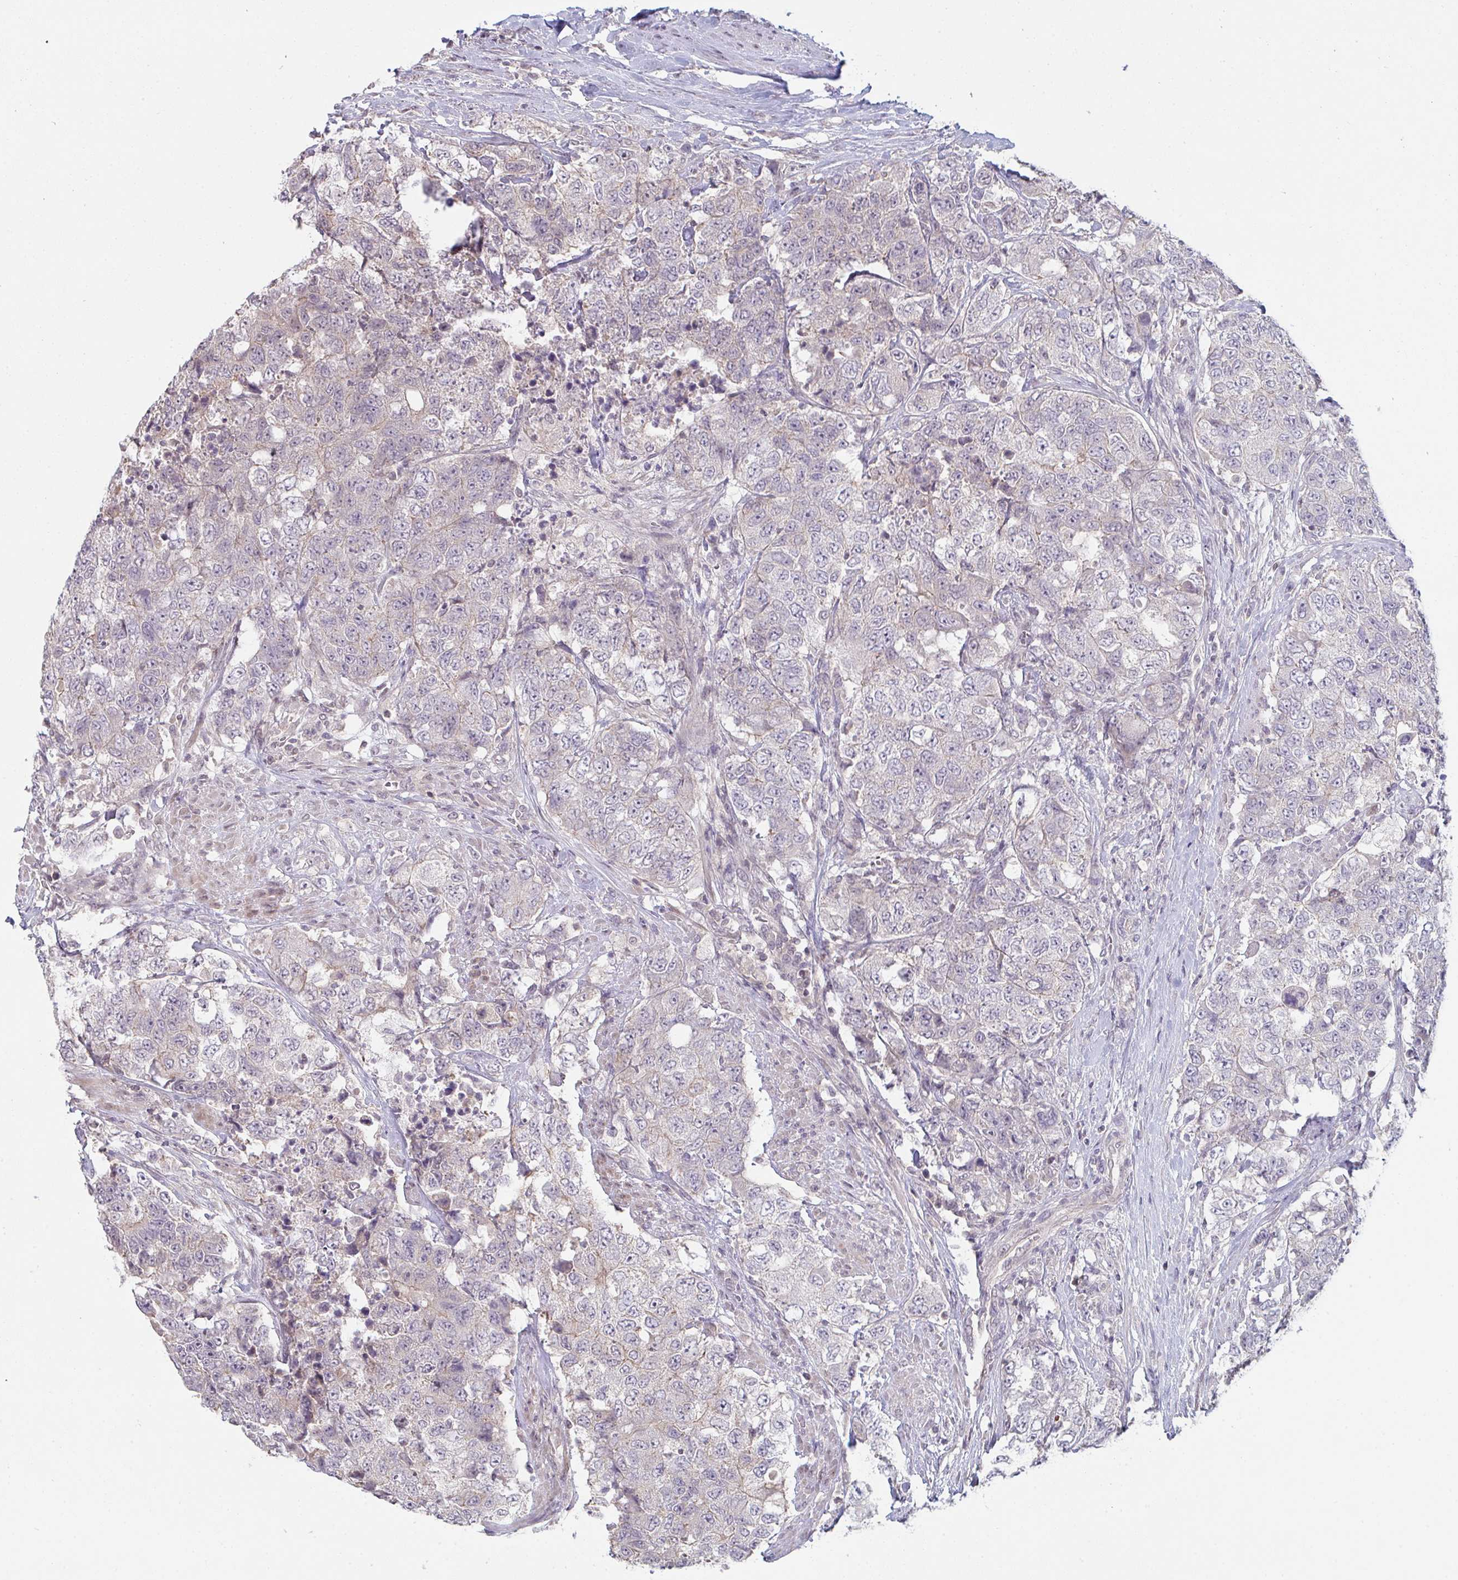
{"staining": {"intensity": "negative", "quantity": "none", "location": "none"}, "tissue": "urothelial cancer", "cell_type": "Tumor cells", "image_type": "cancer", "snomed": [{"axis": "morphology", "description": "Urothelial carcinoma, High grade"}, {"axis": "topography", "description": "Urinary bladder"}], "caption": "There is no significant expression in tumor cells of urothelial cancer. Nuclei are stained in blue.", "gene": "ZNF214", "patient": {"sex": "female", "age": 78}}